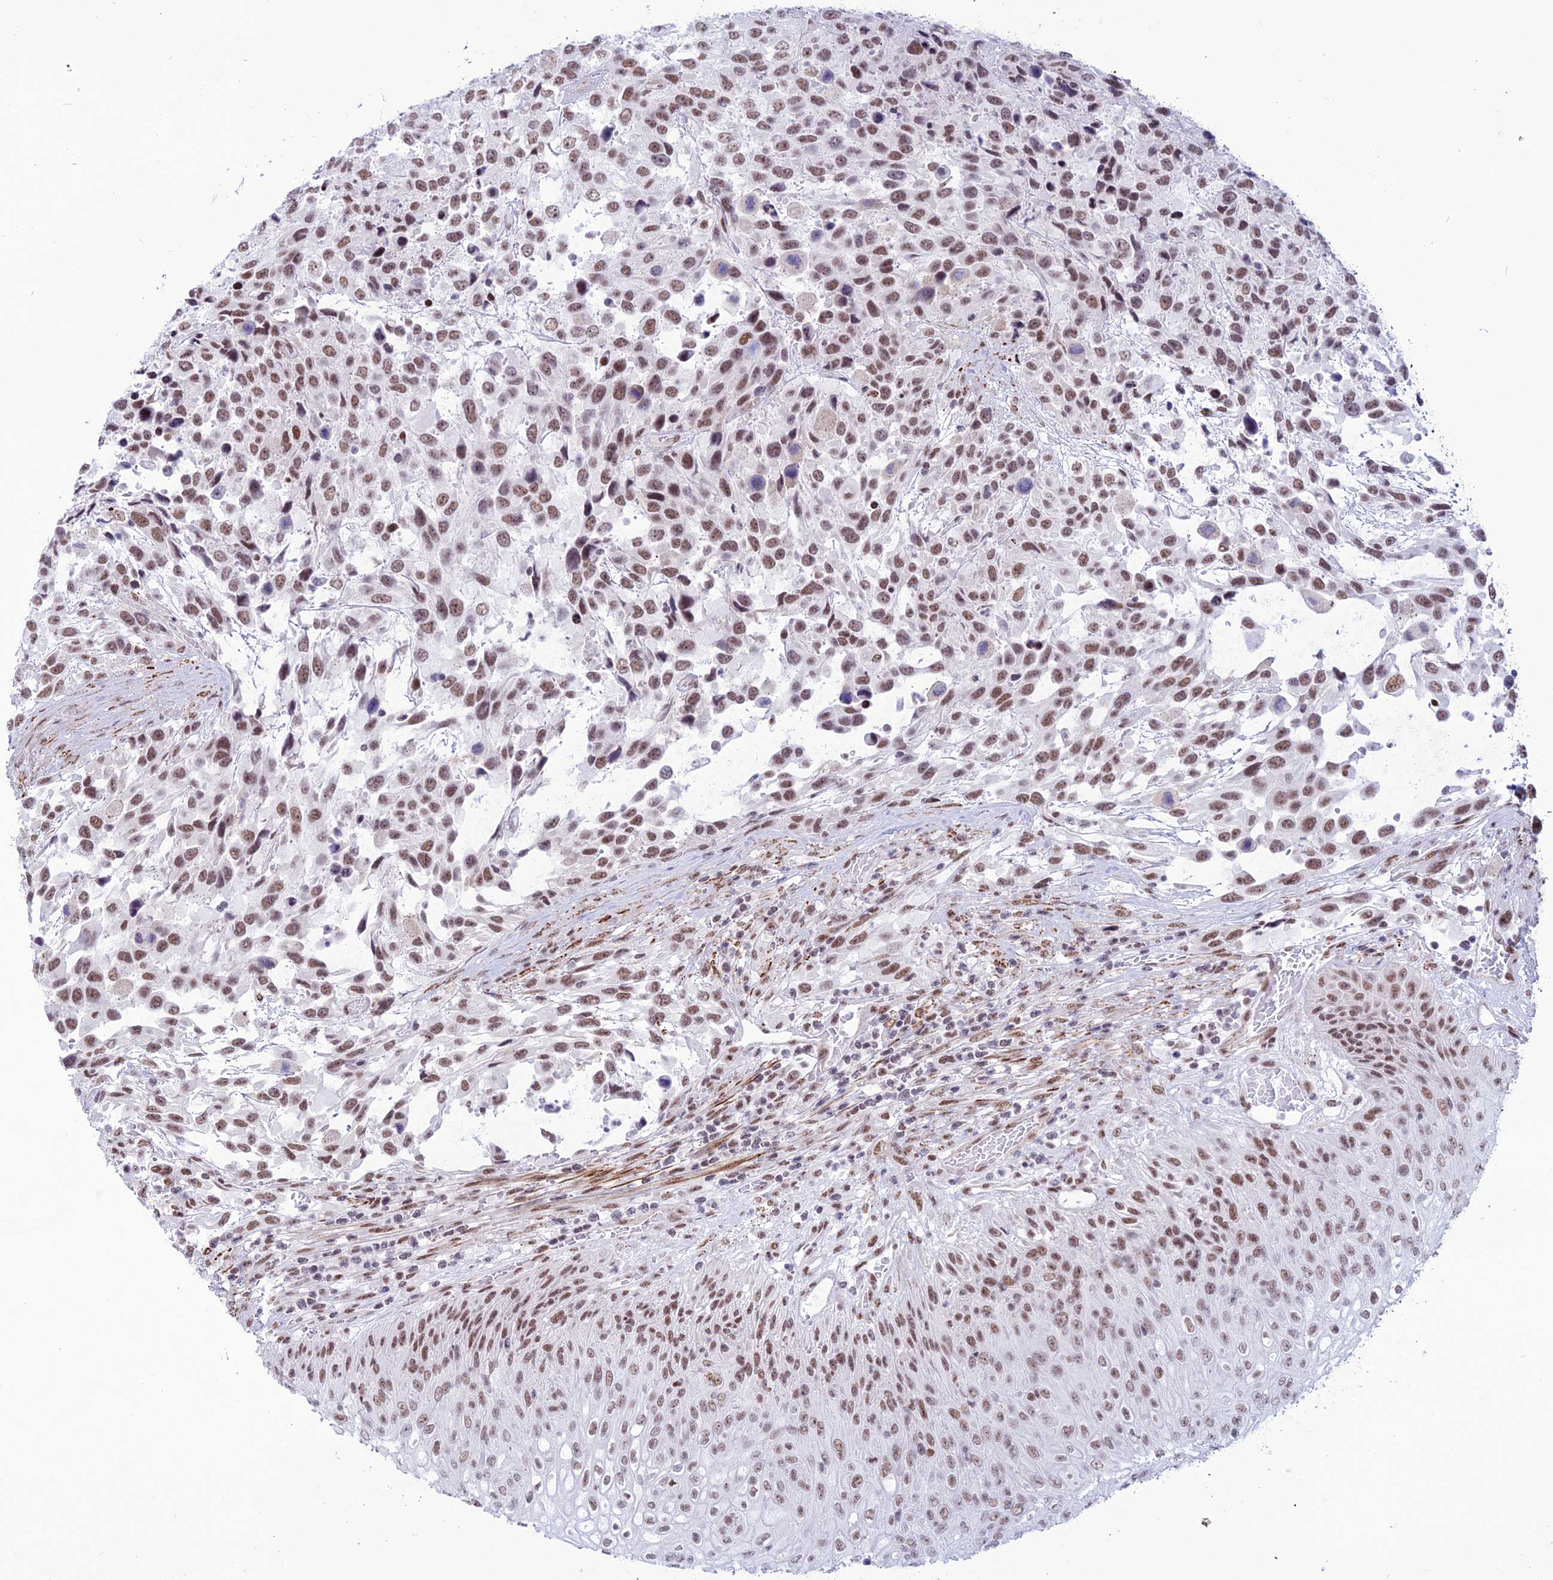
{"staining": {"intensity": "moderate", "quantity": ">75%", "location": "nuclear"}, "tissue": "urothelial cancer", "cell_type": "Tumor cells", "image_type": "cancer", "snomed": [{"axis": "morphology", "description": "Urothelial carcinoma, High grade"}, {"axis": "topography", "description": "Urinary bladder"}], "caption": "Immunohistochemical staining of high-grade urothelial carcinoma shows moderate nuclear protein positivity in approximately >75% of tumor cells.", "gene": "U2AF1", "patient": {"sex": "female", "age": 70}}